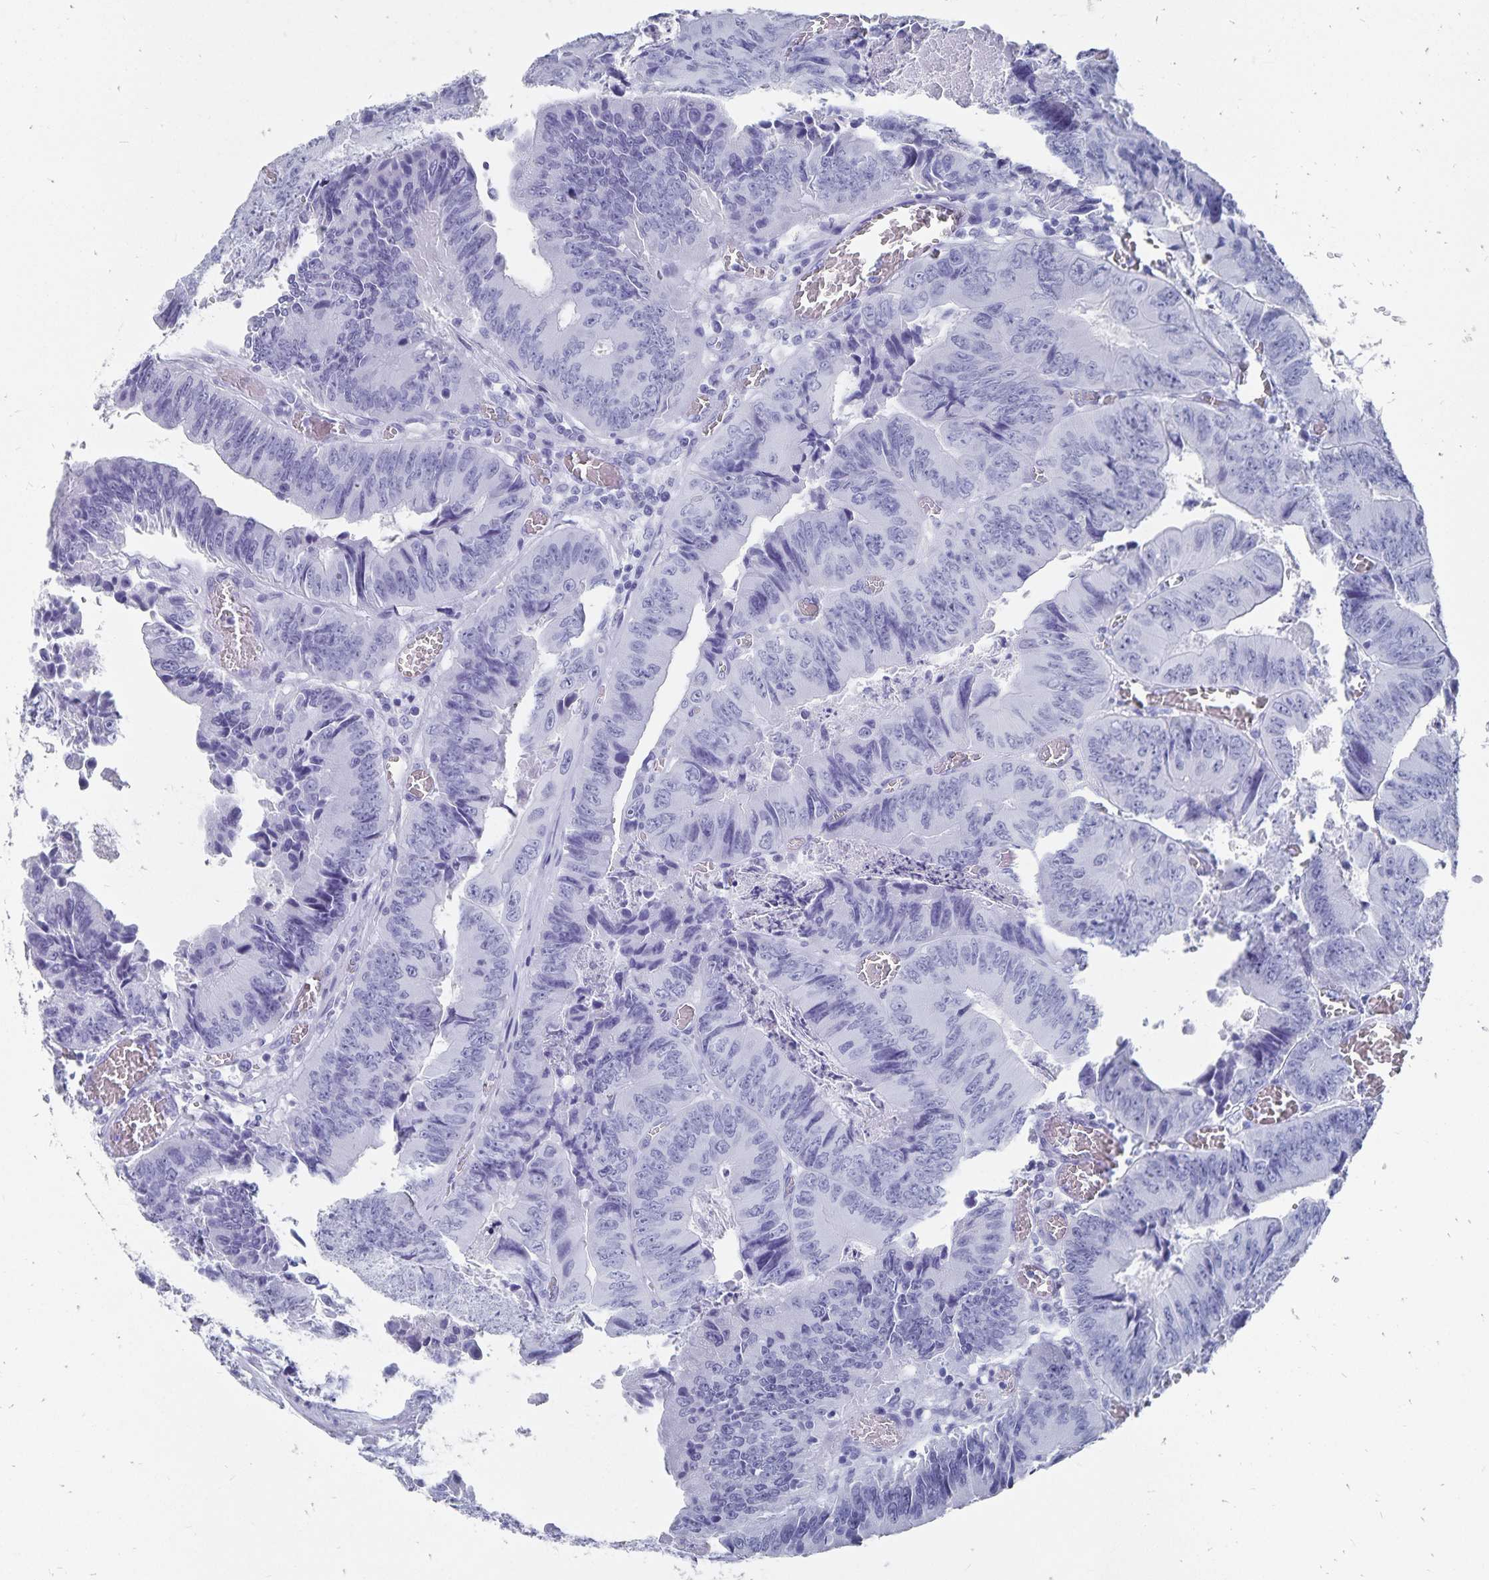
{"staining": {"intensity": "negative", "quantity": "none", "location": "none"}, "tissue": "colorectal cancer", "cell_type": "Tumor cells", "image_type": "cancer", "snomed": [{"axis": "morphology", "description": "Adenocarcinoma, NOS"}, {"axis": "topography", "description": "Colon"}], "caption": "The micrograph shows no significant expression in tumor cells of colorectal adenocarcinoma. (Brightfield microscopy of DAB IHC at high magnification).", "gene": "ADH1A", "patient": {"sex": "female", "age": 84}}